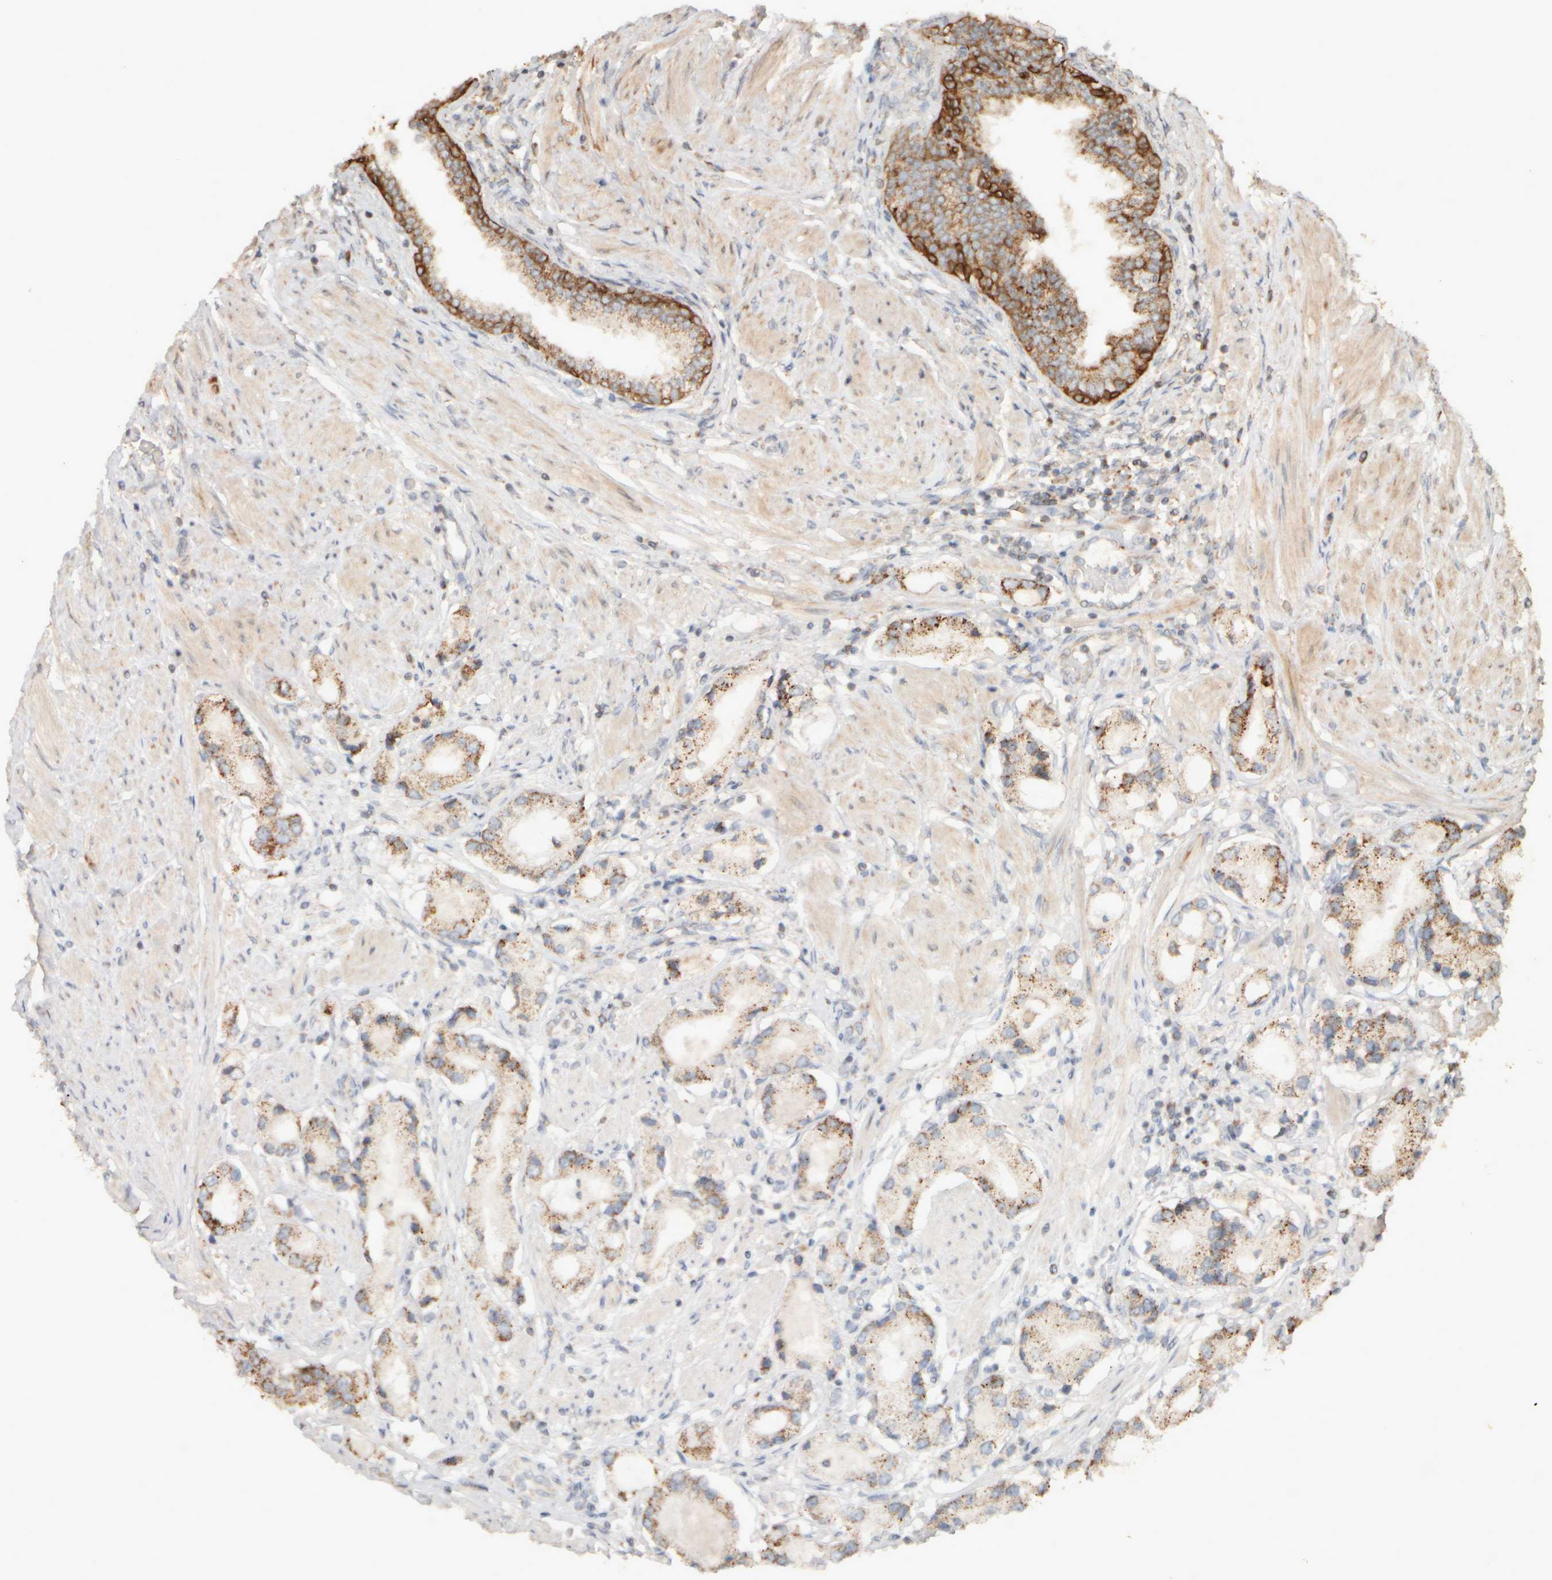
{"staining": {"intensity": "strong", "quantity": "25%-75%", "location": "cytoplasmic/membranous"}, "tissue": "prostate cancer", "cell_type": "Tumor cells", "image_type": "cancer", "snomed": [{"axis": "morphology", "description": "Adenocarcinoma, Low grade"}, {"axis": "topography", "description": "Prostate"}], "caption": "The histopathology image demonstrates staining of prostate adenocarcinoma (low-grade), revealing strong cytoplasmic/membranous protein staining (brown color) within tumor cells.", "gene": "EIF2B3", "patient": {"sex": "male", "age": 71}}